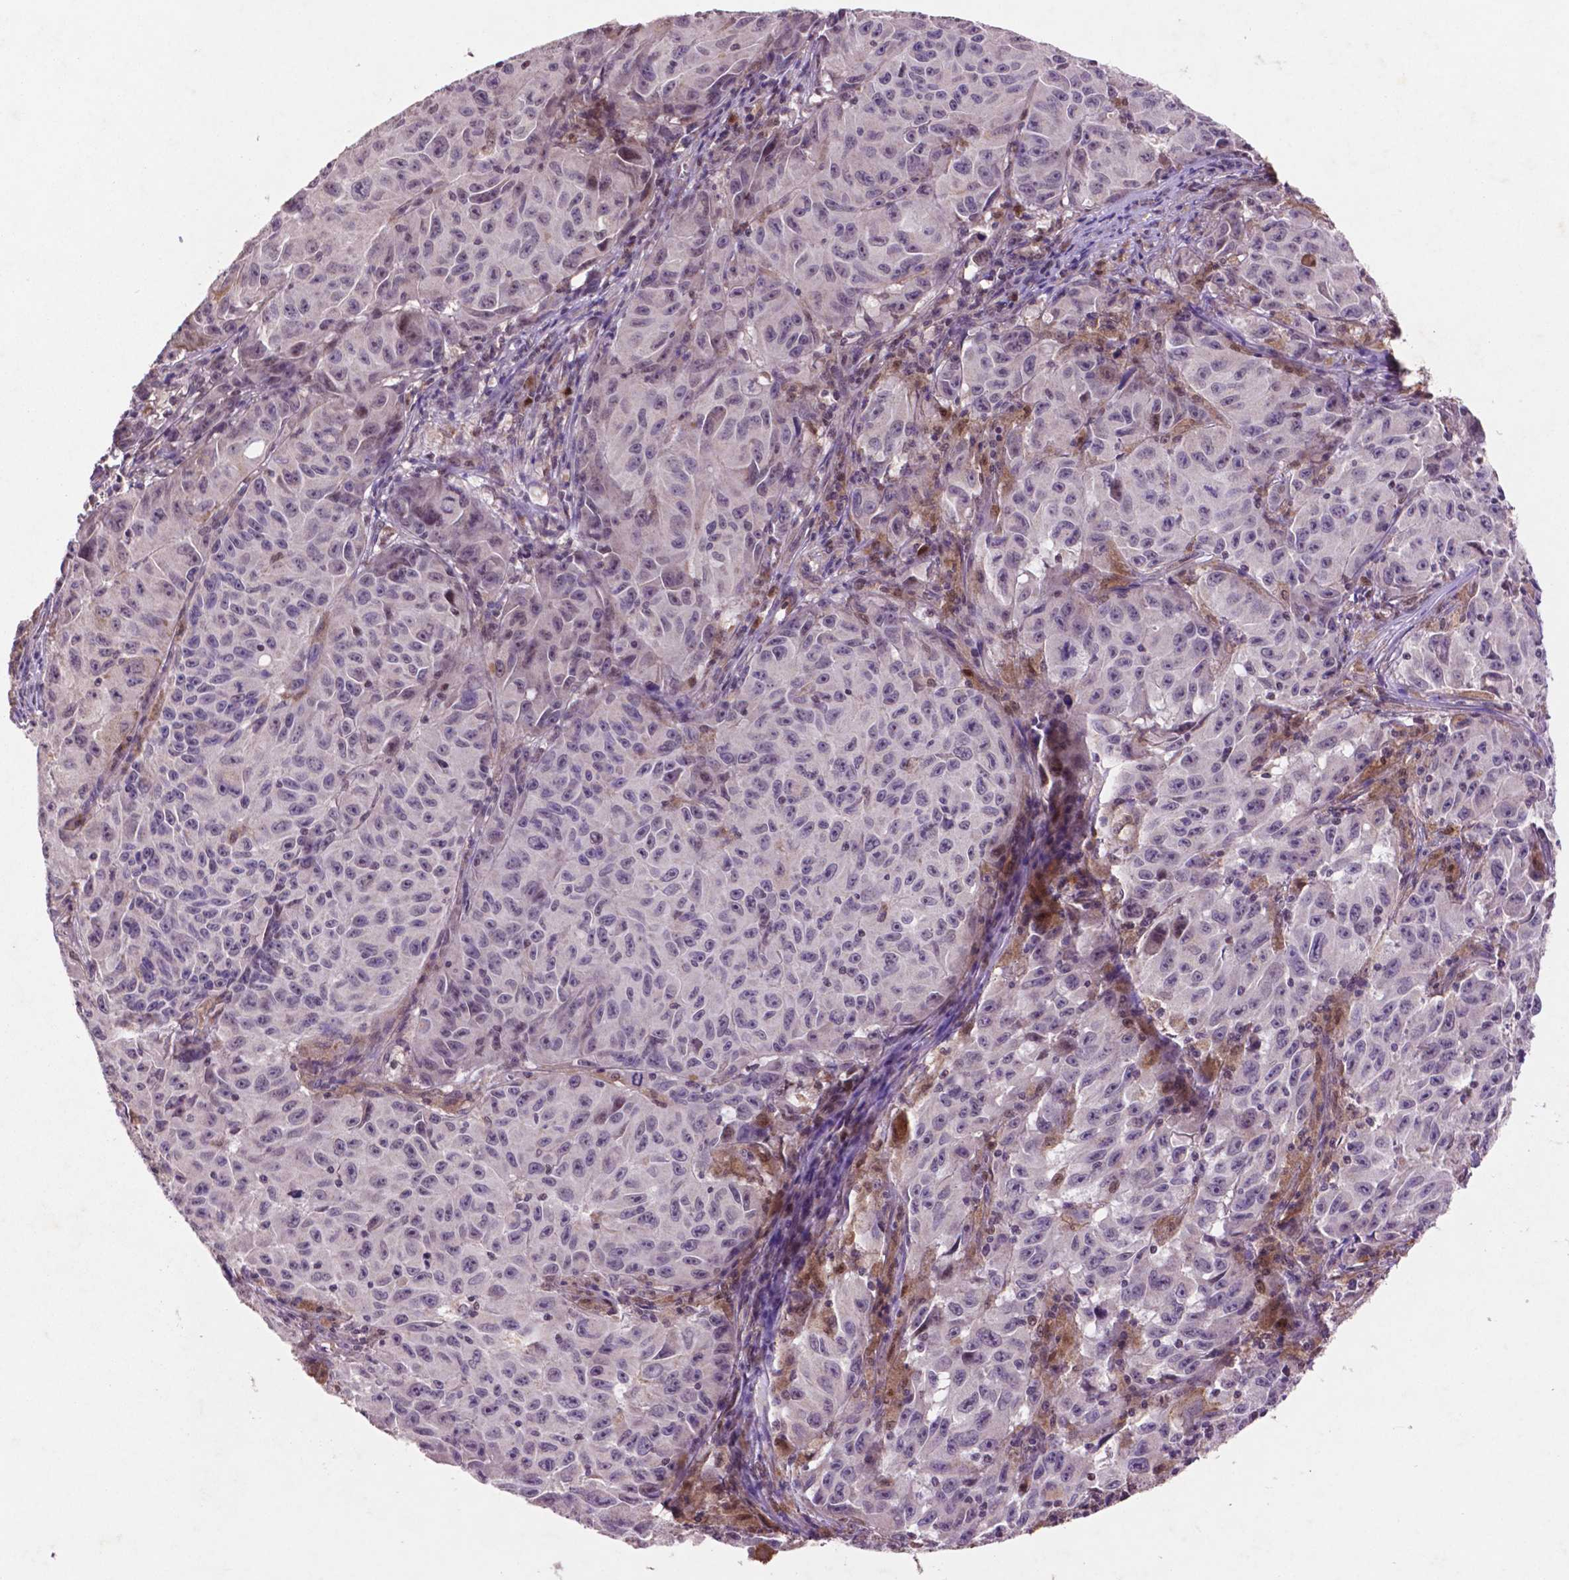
{"staining": {"intensity": "negative", "quantity": "none", "location": "none"}, "tissue": "melanoma", "cell_type": "Tumor cells", "image_type": "cancer", "snomed": [{"axis": "morphology", "description": "Malignant melanoma, NOS"}, {"axis": "topography", "description": "Vulva, labia, clitoris and Bartholin´s gland, NO"}], "caption": "Tumor cells are negative for brown protein staining in malignant melanoma.", "gene": "GLRX", "patient": {"sex": "female", "age": 75}}